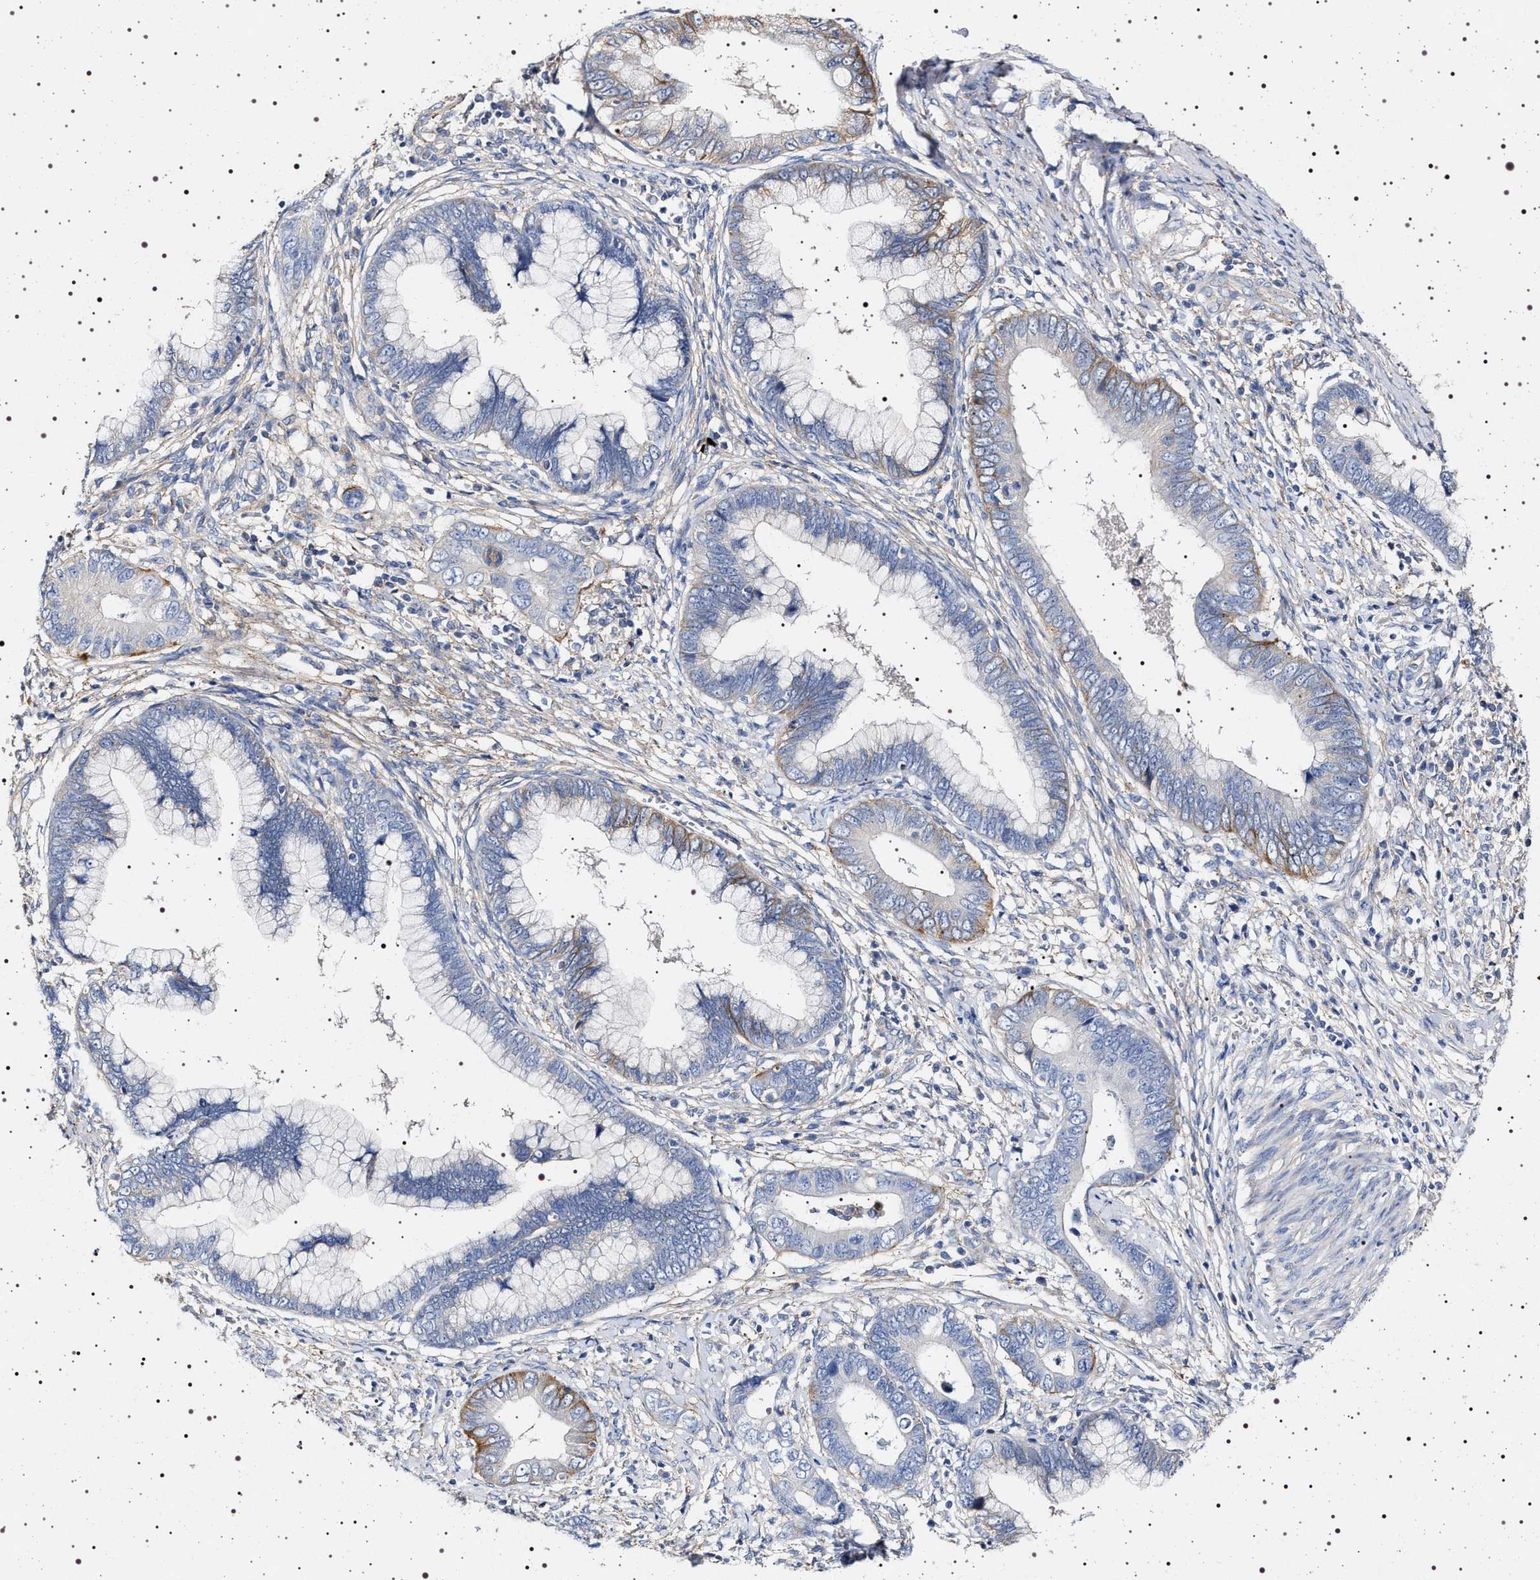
{"staining": {"intensity": "moderate", "quantity": "<25%", "location": "cytoplasmic/membranous"}, "tissue": "cervical cancer", "cell_type": "Tumor cells", "image_type": "cancer", "snomed": [{"axis": "morphology", "description": "Adenocarcinoma, NOS"}, {"axis": "topography", "description": "Cervix"}], "caption": "Protein analysis of cervical cancer tissue reveals moderate cytoplasmic/membranous staining in about <25% of tumor cells. Nuclei are stained in blue.", "gene": "NAALADL2", "patient": {"sex": "female", "age": 44}}